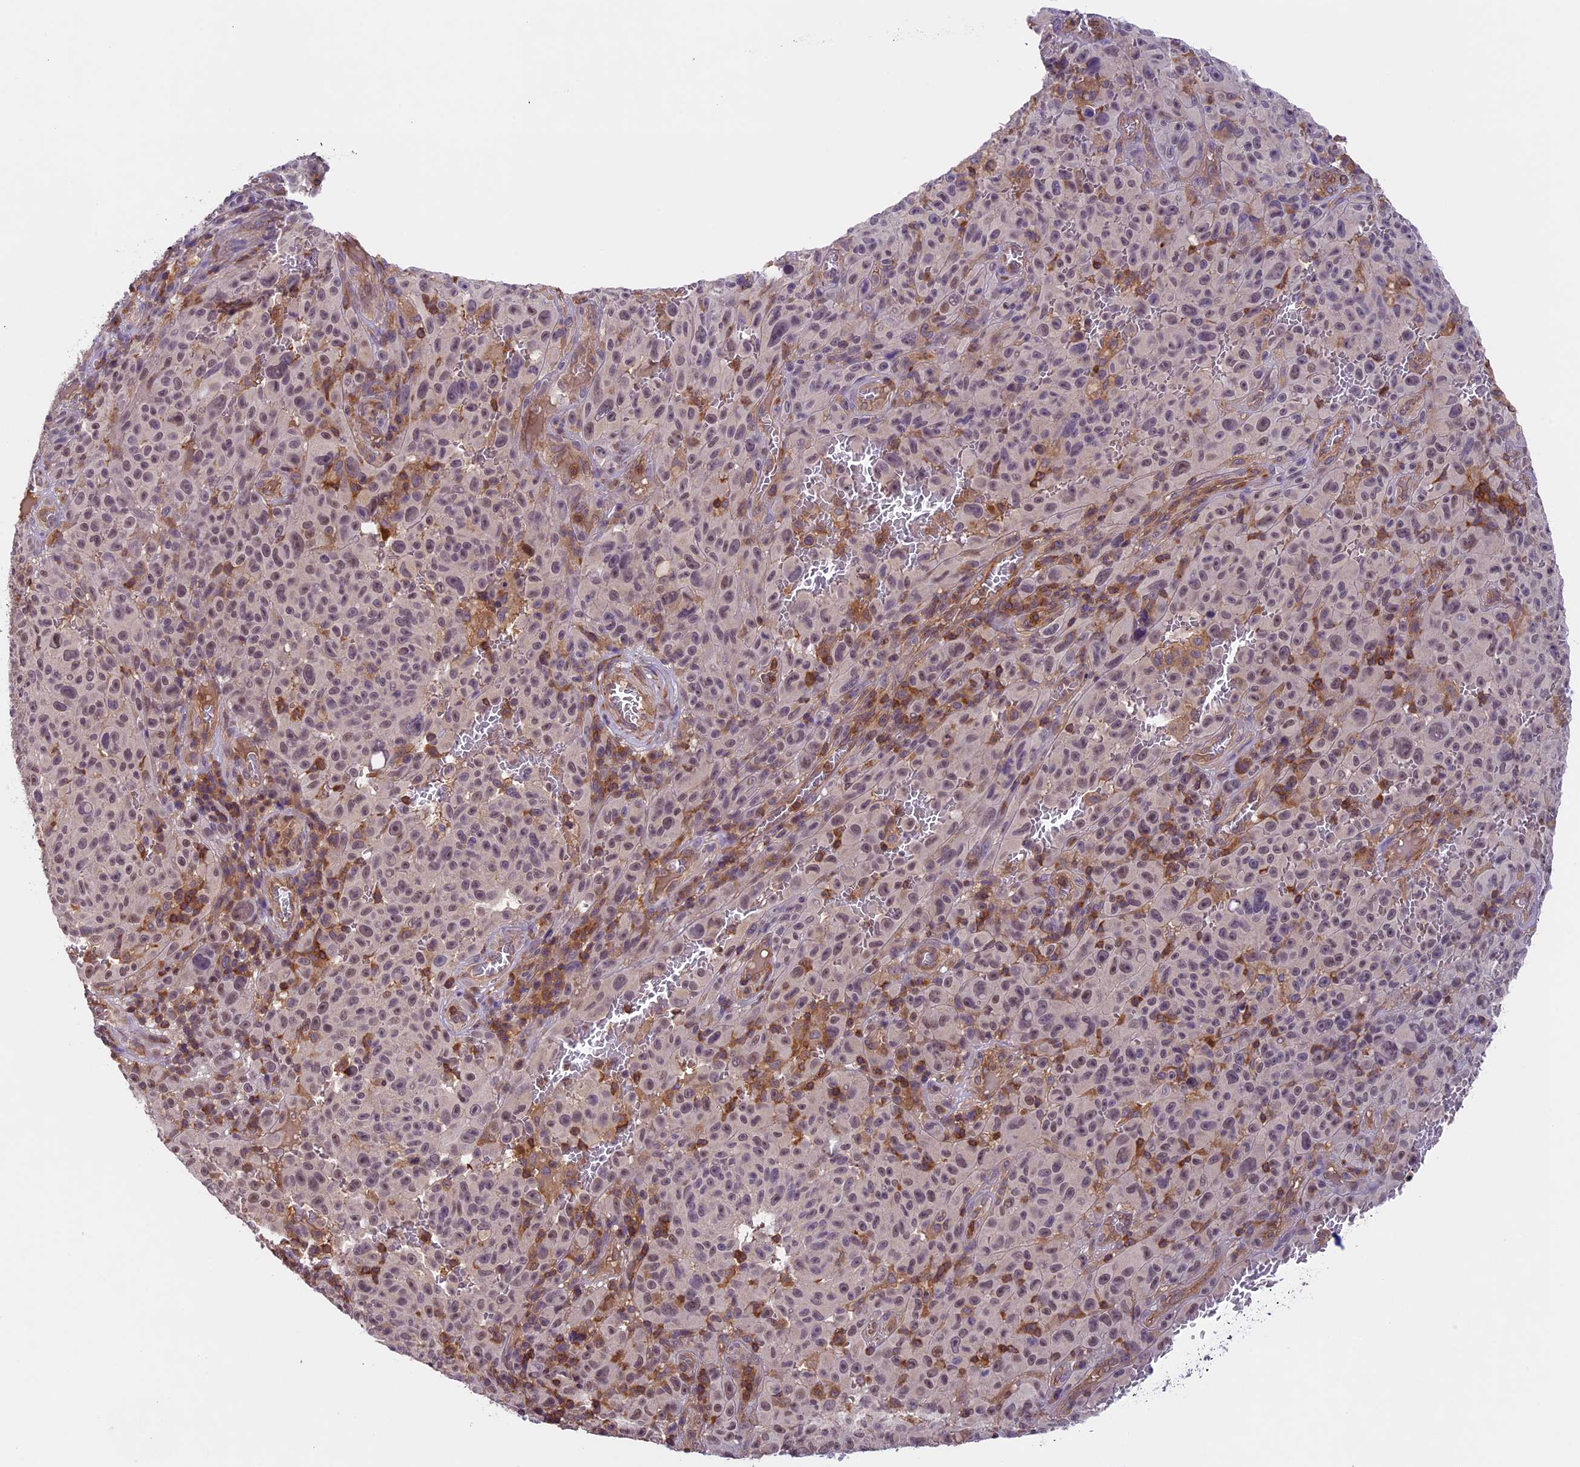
{"staining": {"intensity": "negative", "quantity": "none", "location": "none"}, "tissue": "melanoma", "cell_type": "Tumor cells", "image_type": "cancer", "snomed": [{"axis": "morphology", "description": "Malignant melanoma, NOS"}, {"axis": "topography", "description": "Skin"}], "caption": "The histopathology image exhibits no staining of tumor cells in malignant melanoma.", "gene": "TBC1D1", "patient": {"sex": "female", "age": 82}}